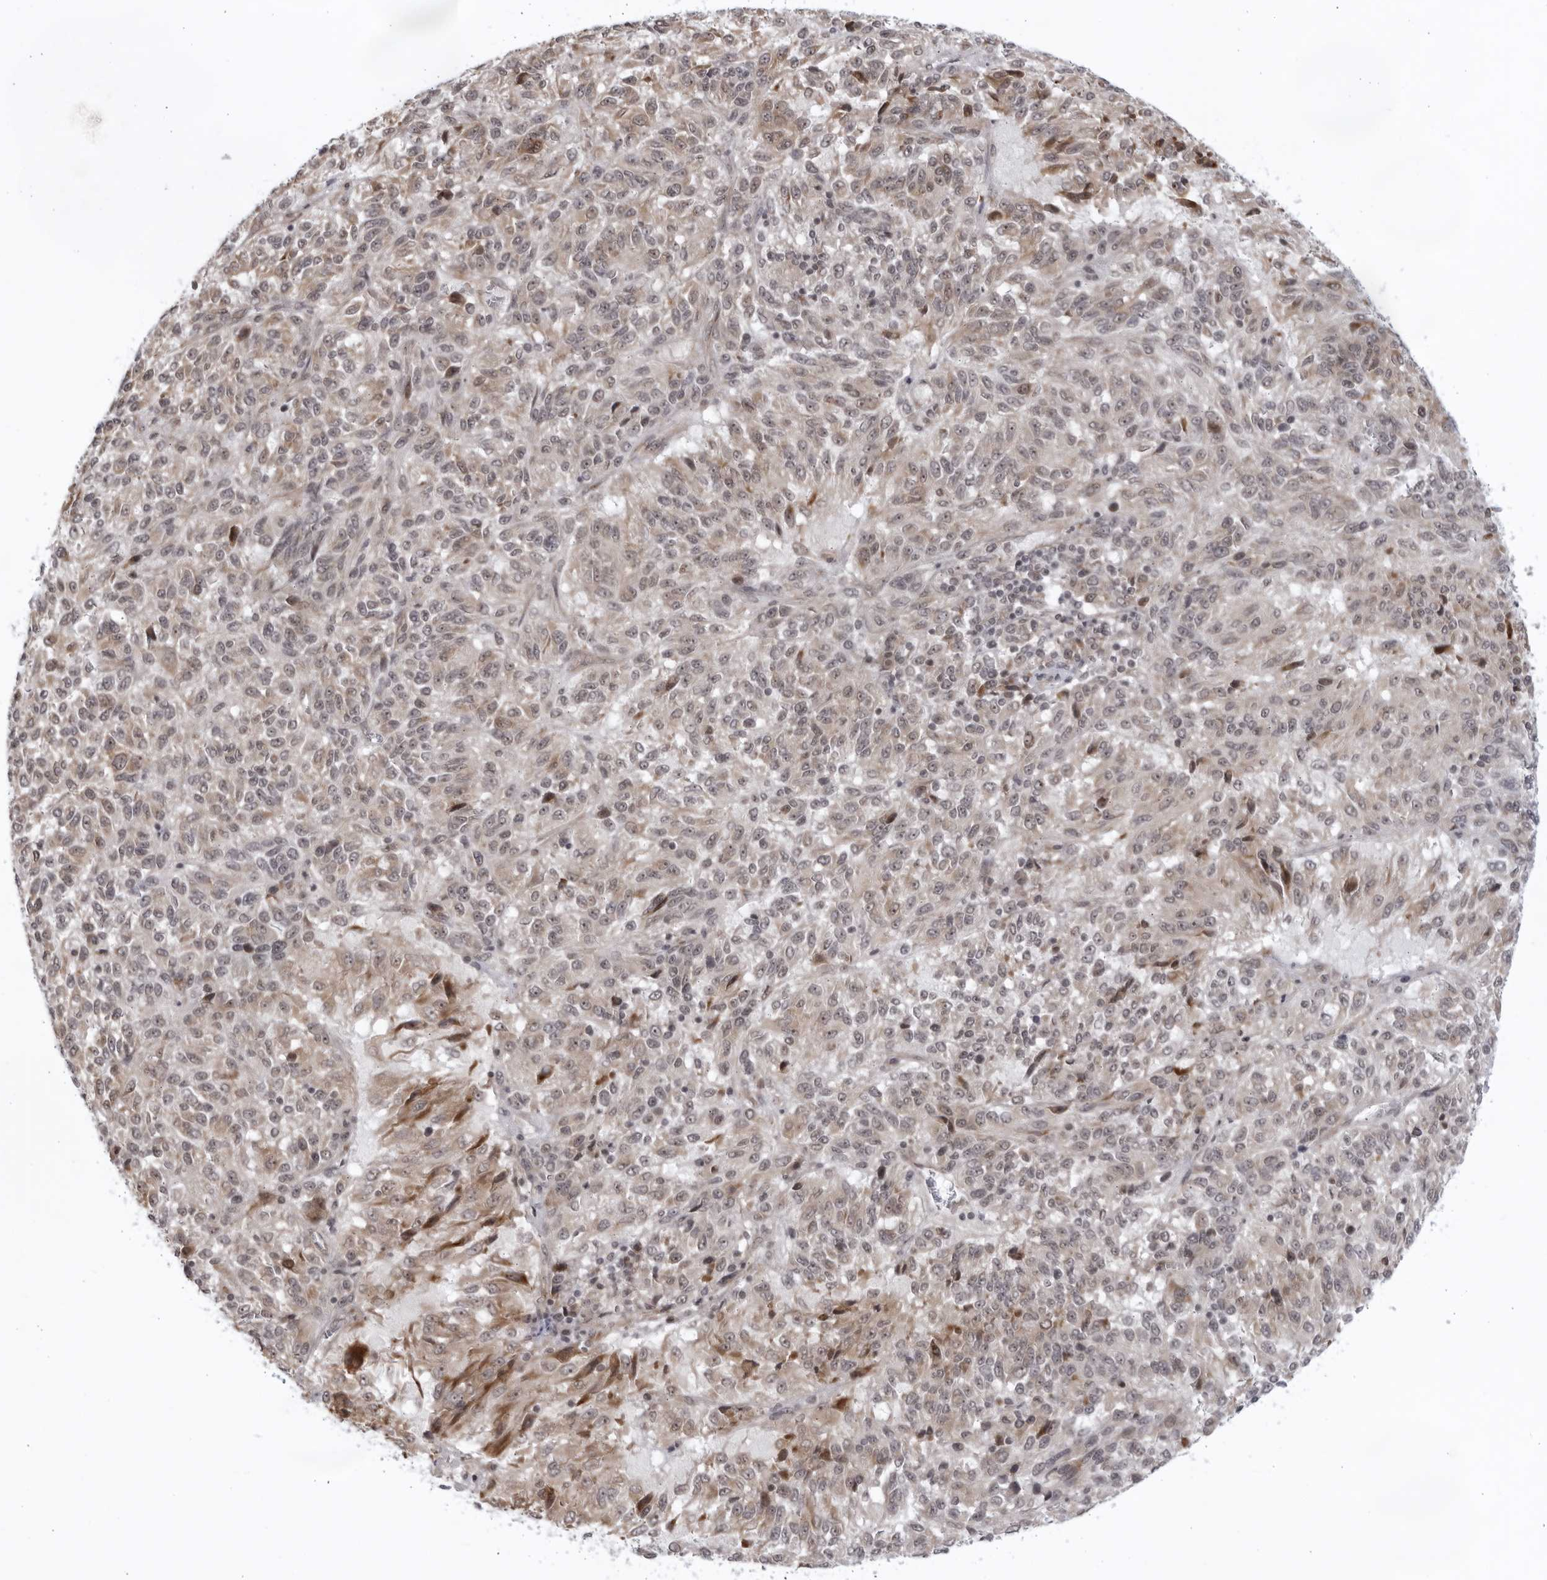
{"staining": {"intensity": "weak", "quantity": "25%-75%", "location": "nuclear"}, "tissue": "melanoma", "cell_type": "Tumor cells", "image_type": "cancer", "snomed": [{"axis": "morphology", "description": "Malignant melanoma, Metastatic site"}, {"axis": "topography", "description": "Lung"}], "caption": "Malignant melanoma (metastatic site) tissue shows weak nuclear staining in about 25%-75% of tumor cells, visualized by immunohistochemistry.", "gene": "ITGB3BP", "patient": {"sex": "male", "age": 64}}